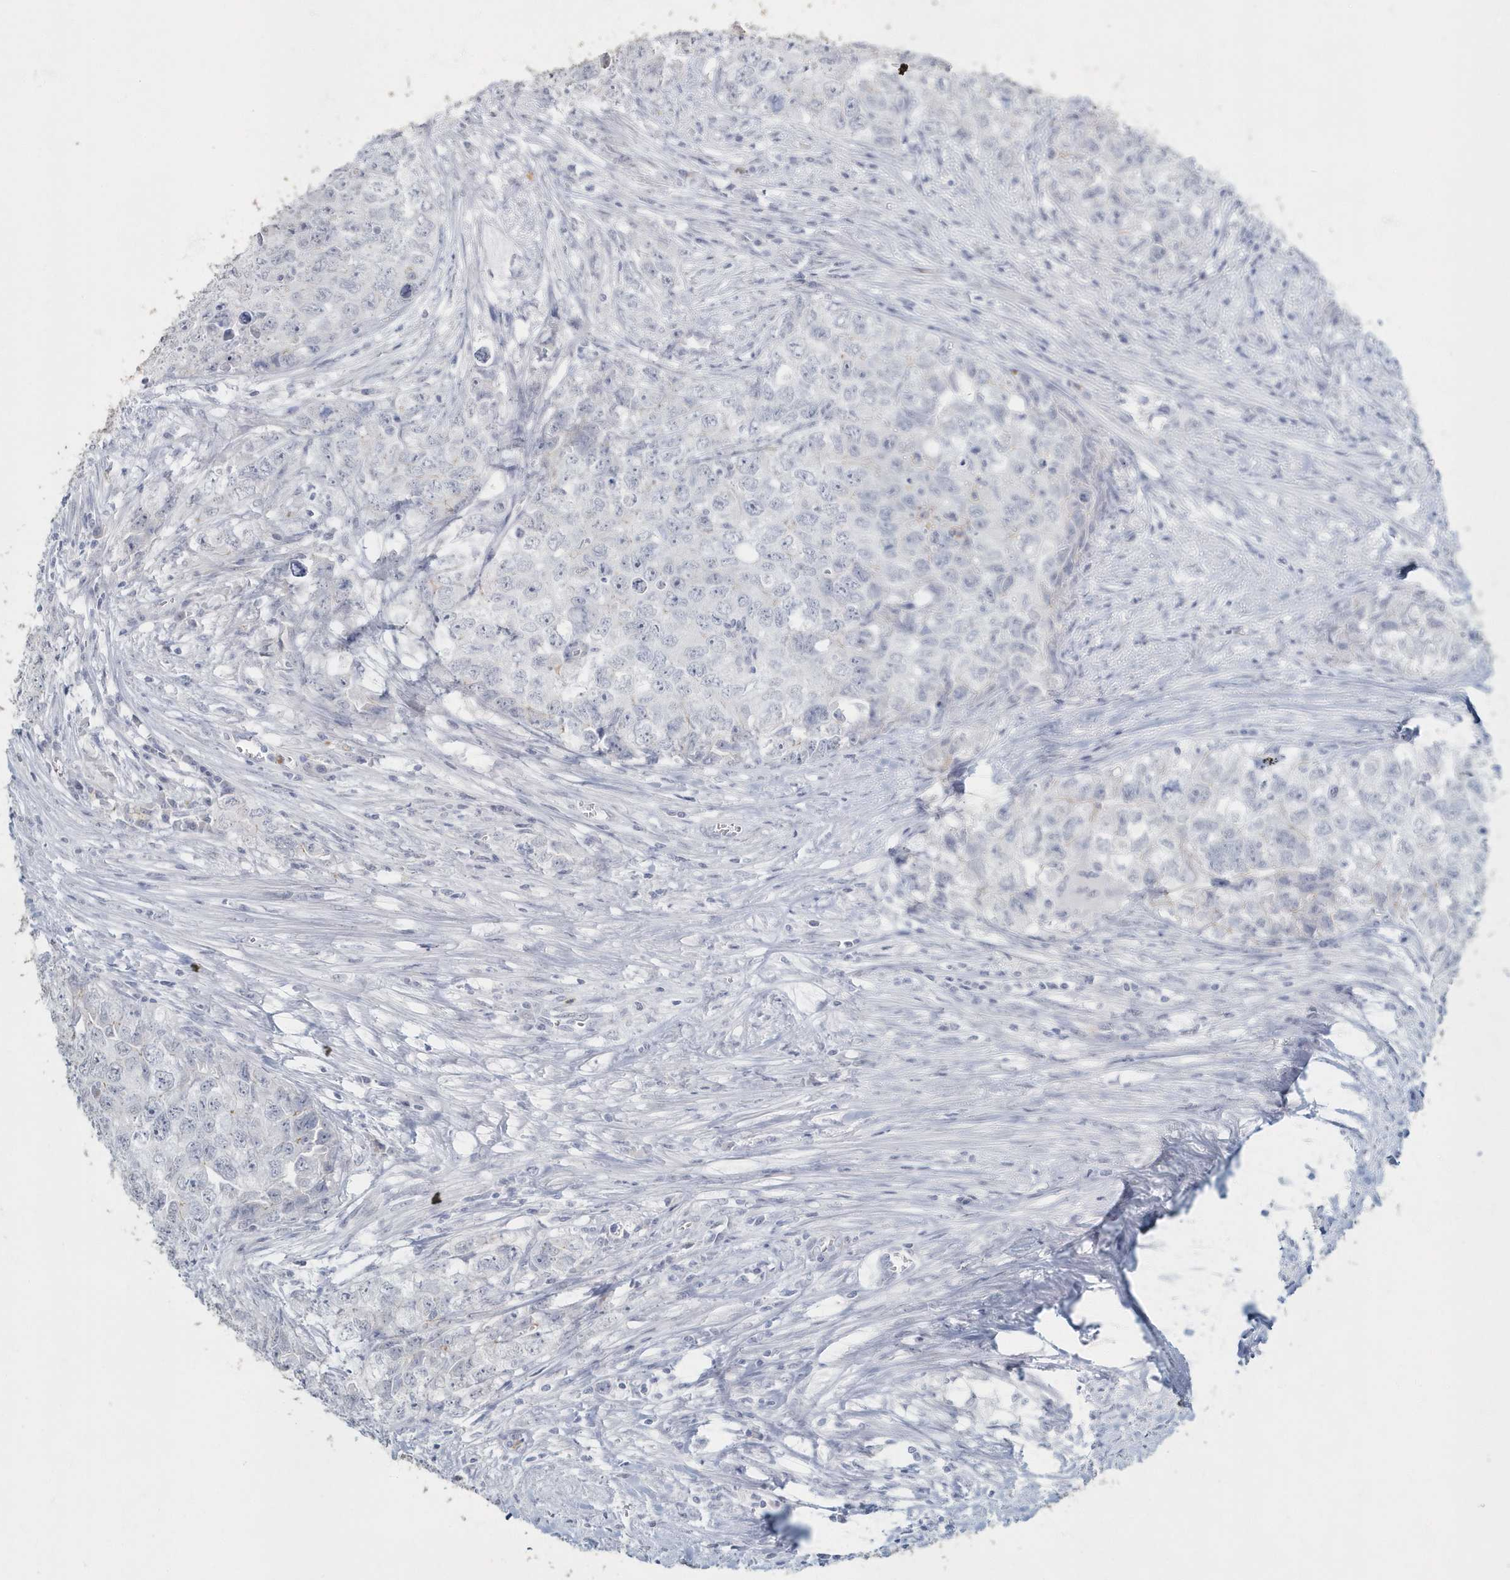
{"staining": {"intensity": "negative", "quantity": "none", "location": "none"}, "tissue": "testis cancer", "cell_type": "Tumor cells", "image_type": "cancer", "snomed": [{"axis": "morphology", "description": "Seminoma, NOS"}, {"axis": "morphology", "description": "Carcinoma, Embryonal, NOS"}, {"axis": "topography", "description": "Testis"}], "caption": "Human embryonal carcinoma (testis) stained for a protein using IHC exhibits no expression in tumor cells.", "gene": "MYOT", "patient": {"sex": "male", "age": 43}}